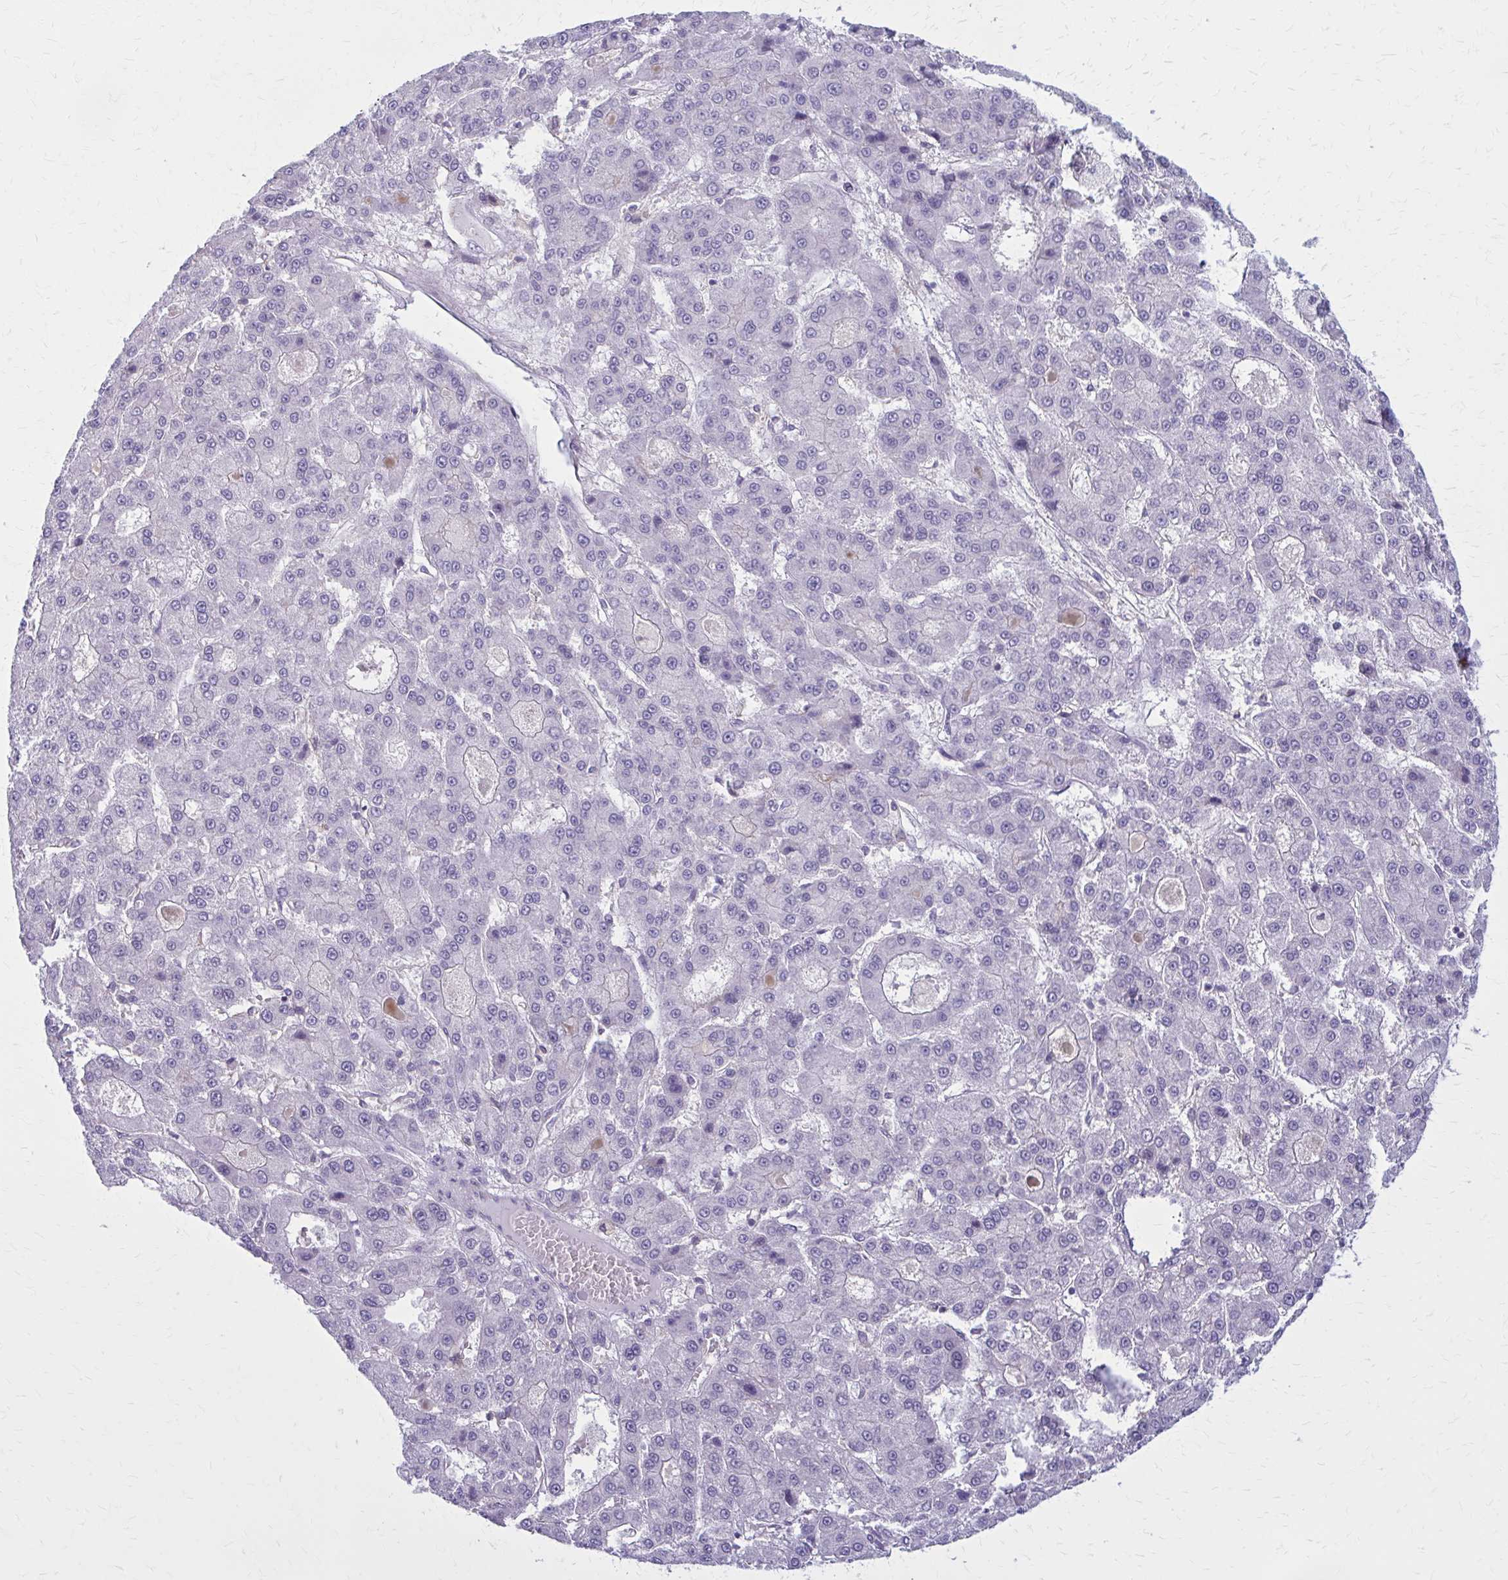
{"staining": {"intensity": "negative", "quantity": "none", "location": "none"}, "tissue": "liver cancer", "cell_type": "Tumor cells", "image_type": "cancer", "snomed": [{"axis": "morphology", "description": "Carcinoma, Hepatocellular, NOS"}, {"axis": "topography", "description": "Liver"}], "caption": "Liver cancer was stained to show a protein in brown. There is no significant staining in tumor cells.", "gene": "CD38", "patient": {"sex": "male", "age": 70}}